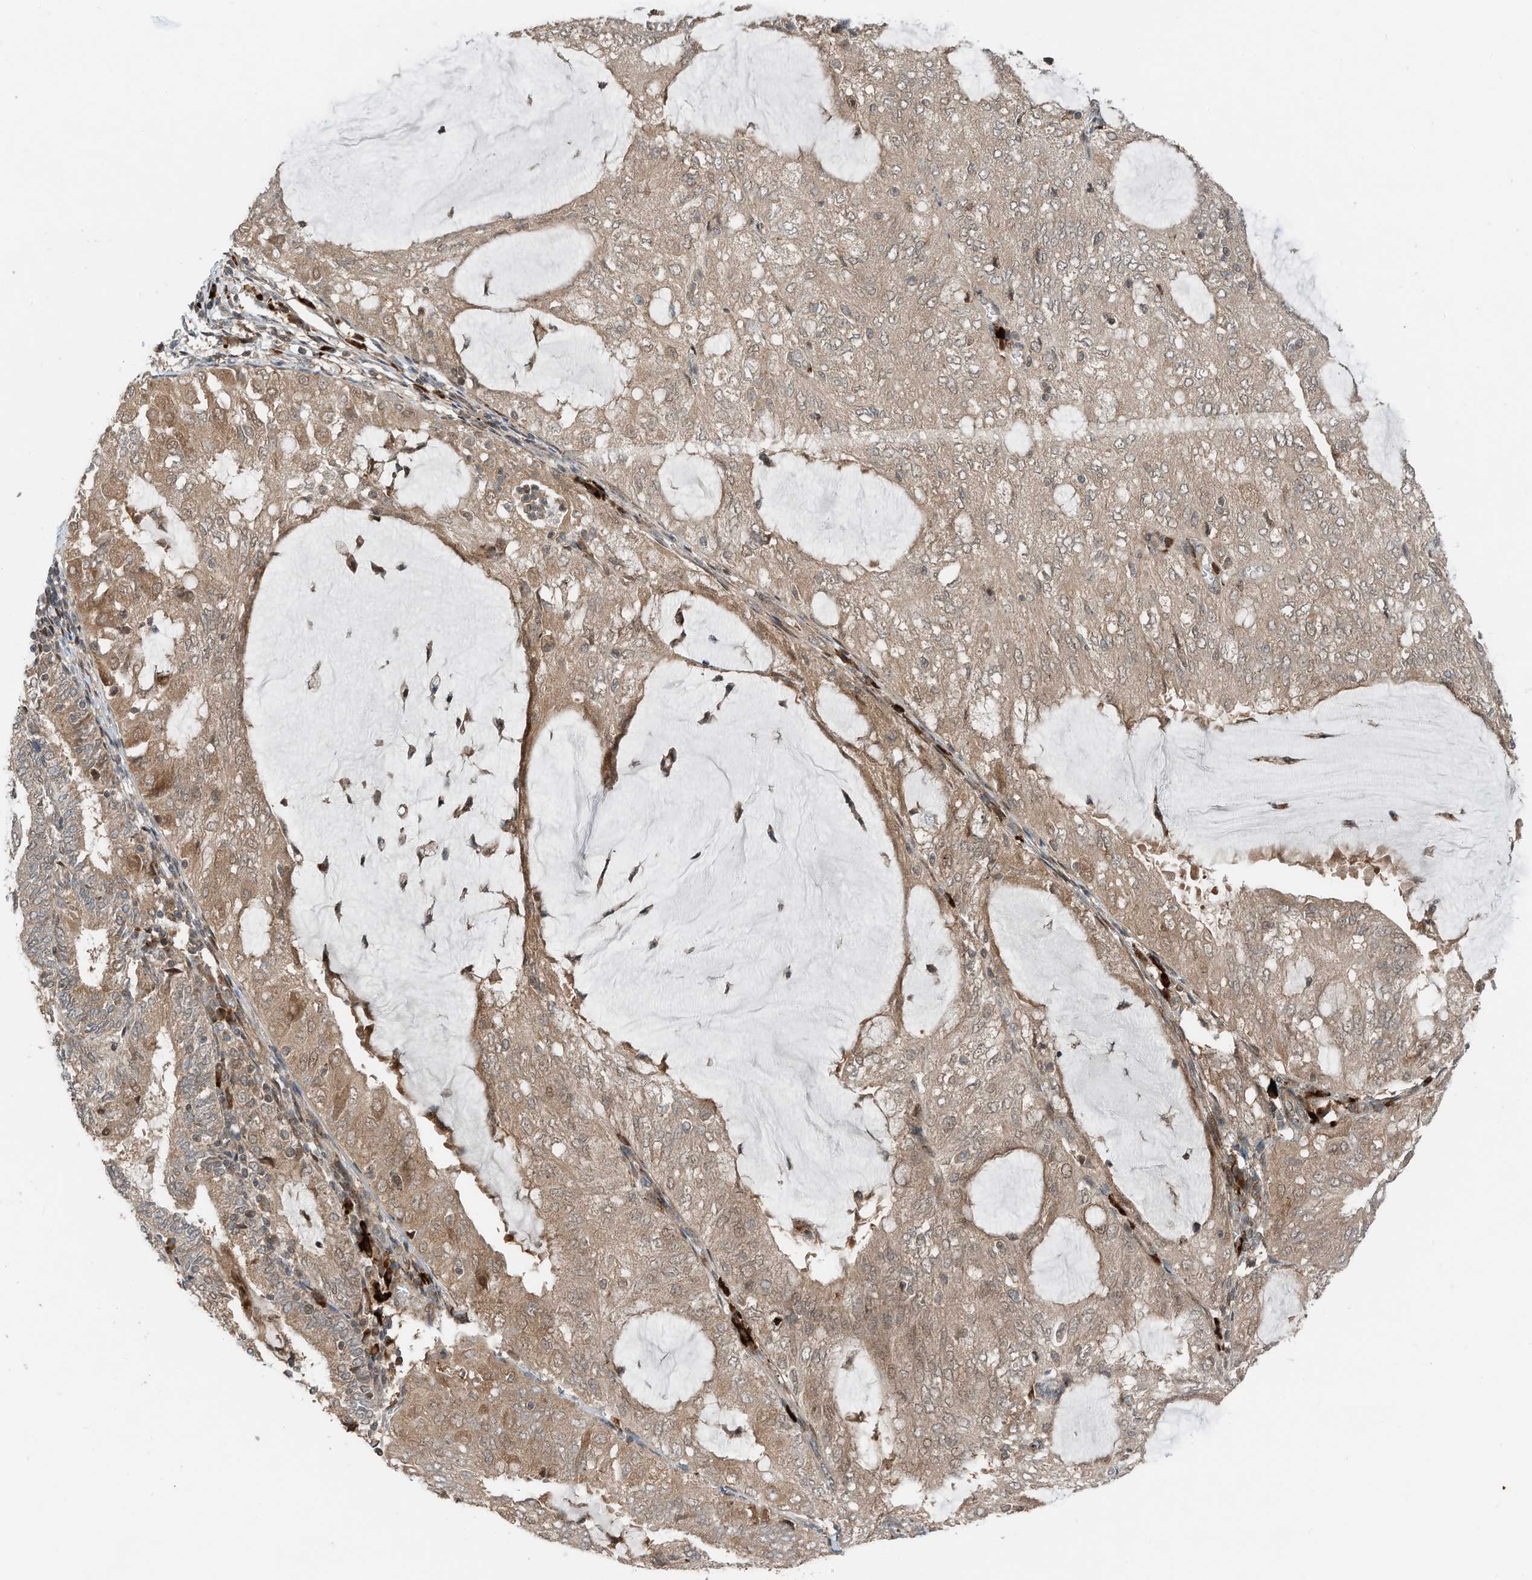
{"staining": {"intensity": "moderate", "quantity": ">75%", "location": "cytoplasmic/membranous"}, "tissue": "endometrial cancer", "cell_type": "Tumor cells", "image_type": "cancer", "snomed": [{"axis": "morphology", "description": "Adenocarcinoma, NOS"}, {"axis": "topography", "description": "Endometrium"}], "caption": "This micrograph shows adenocarcinoma (endometrial) stained with immunohistochemistry (IHC) to label a protein in brown. The cytoplasmic/membranous of tumor cells show moderate positivity for the protein. Nuclei are counter-stained blue.", "gene": "RMND1", "patient": {"sex": "female", "age": 81}}